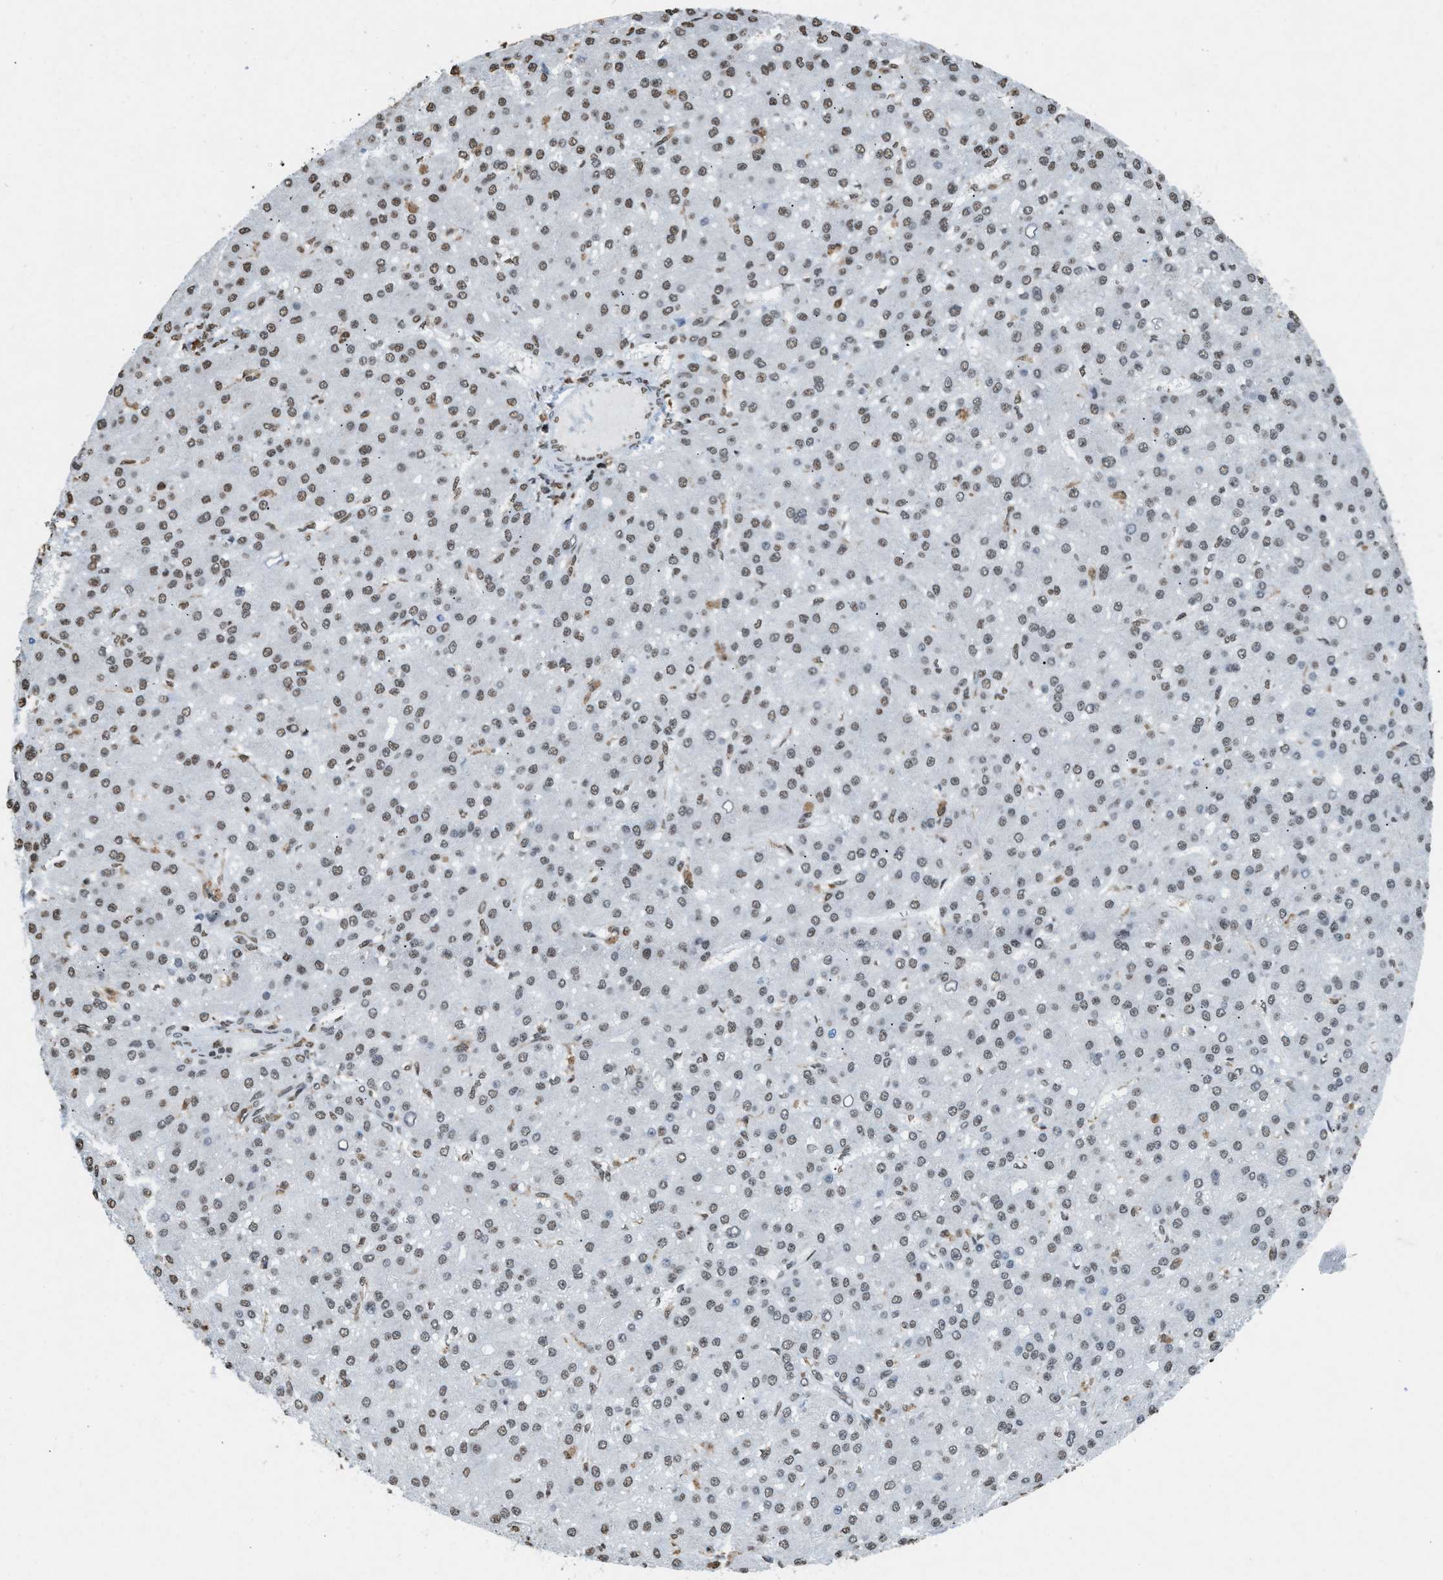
{"staining": {"intensity": "weak", "quantity": ">75%", "location": "nuclear"}, "tissue": "liver cancer", "cell_type": "Tumor cells", "image_type": "cancer", "snomed": [{"axis": "morphology", "description": "Carcinoma, Hepatocellular, NOS"}, {"axis": "topography", "description": "Liver"}], "caption": "There is low levels of weak nuclear staining in tumor cells of liver cancer (hepatocellular carcinoma), as demonstrated by immunohistochemical staining (brown color).", "gene": "NUP88", "patient": {"sex": "male", "age": 67}}